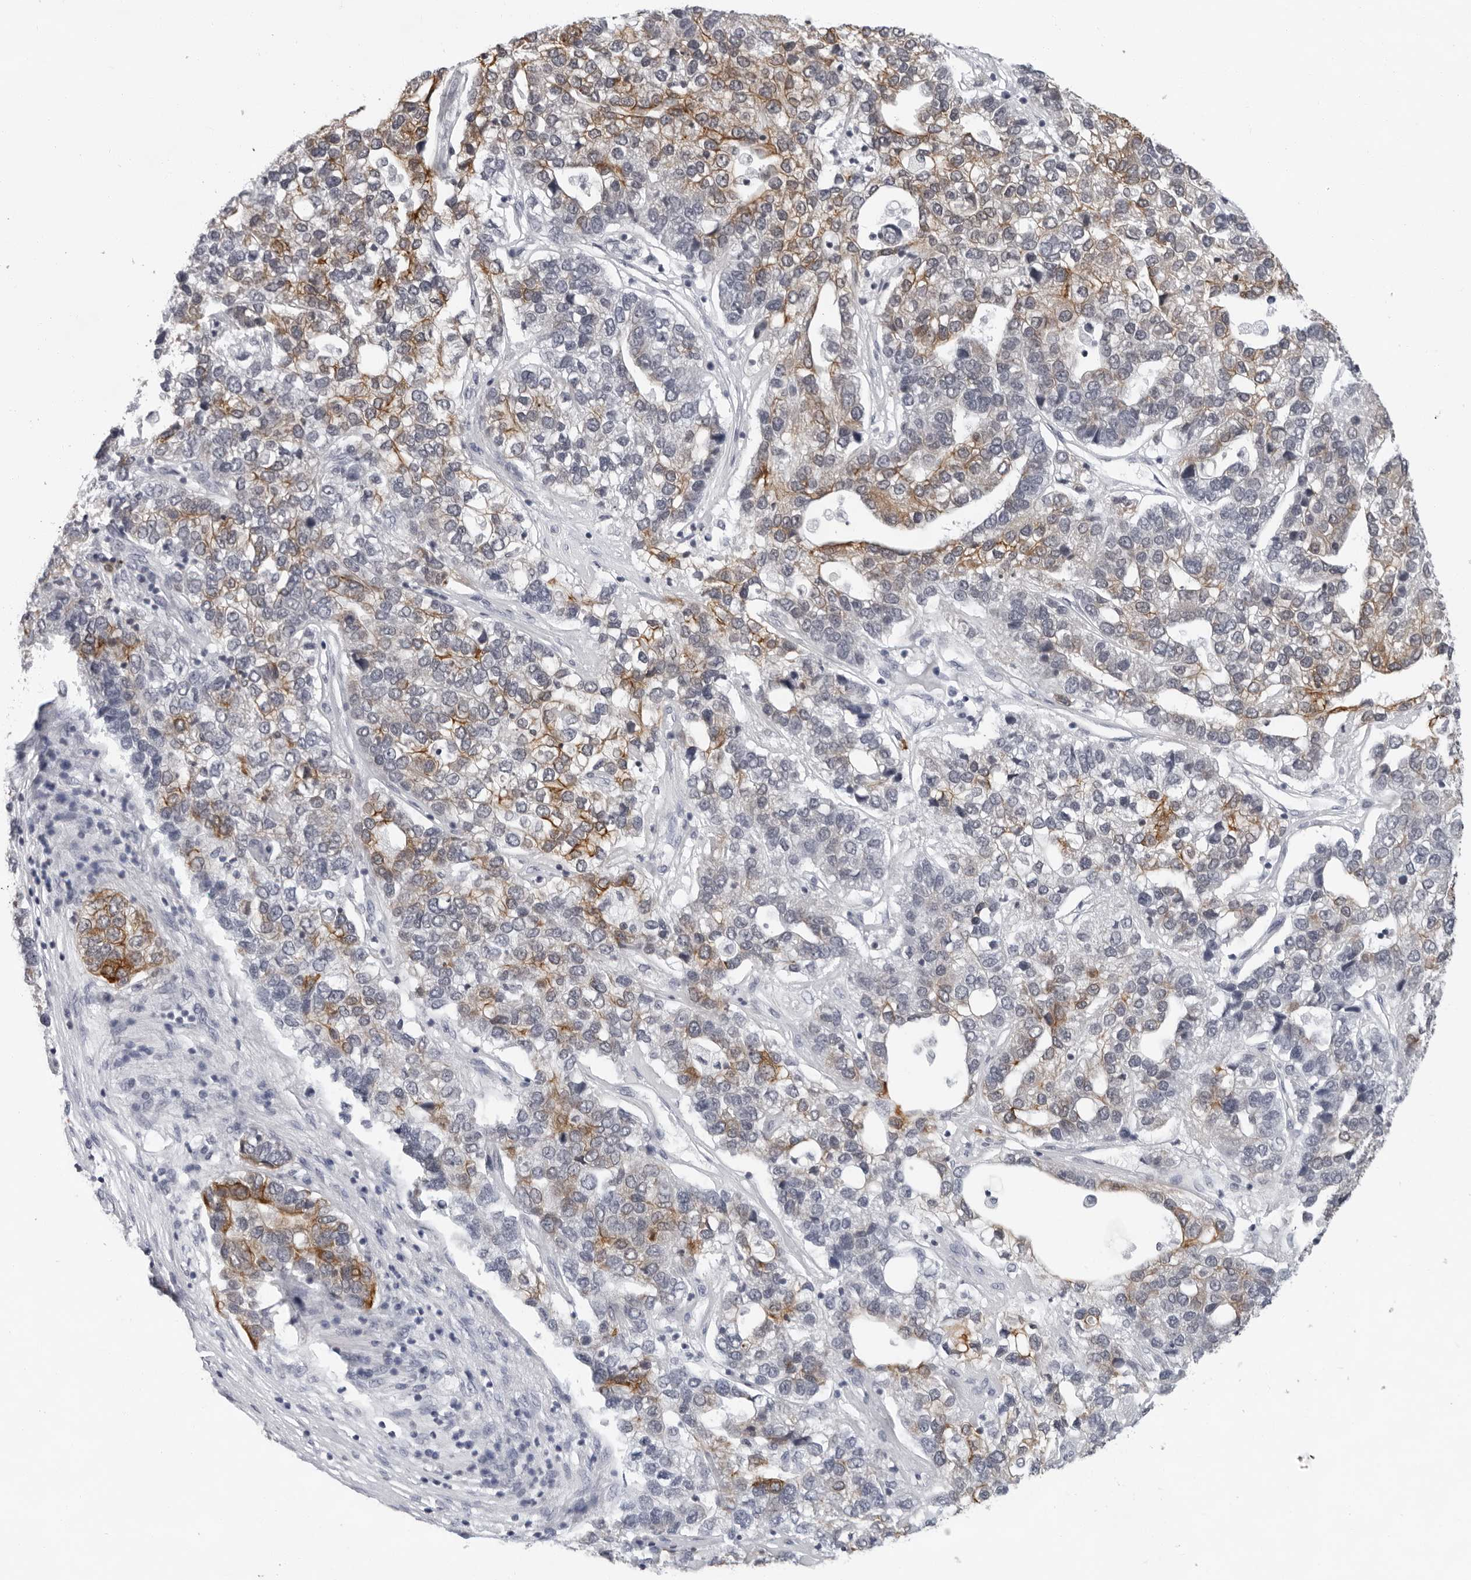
{"staining": {"intensity": "moderate", "quantity": "25%-75%", "location": "cytoplasmic/membranous"}, "tissue": "pancreatic cancer", "cell_type": "Tumor cells", "image_type": "cancer", "snomed": [{"axis": "morphology", "description": "Adenocarcinoma, NOS"}, {"axis": "topography", "description": "Pancreas"}], "caption": "DAB (3,3'-diaminobenzidine) immunohistochemical staining of human pancreatic cancer (adenocarcinoma) demonstrates moderate cytoplasmic/membranous protein expression in about 25%-75% of tumor cells.", "gene": "CCDC28B", "patient": {"sex": "female", "age": 61}}